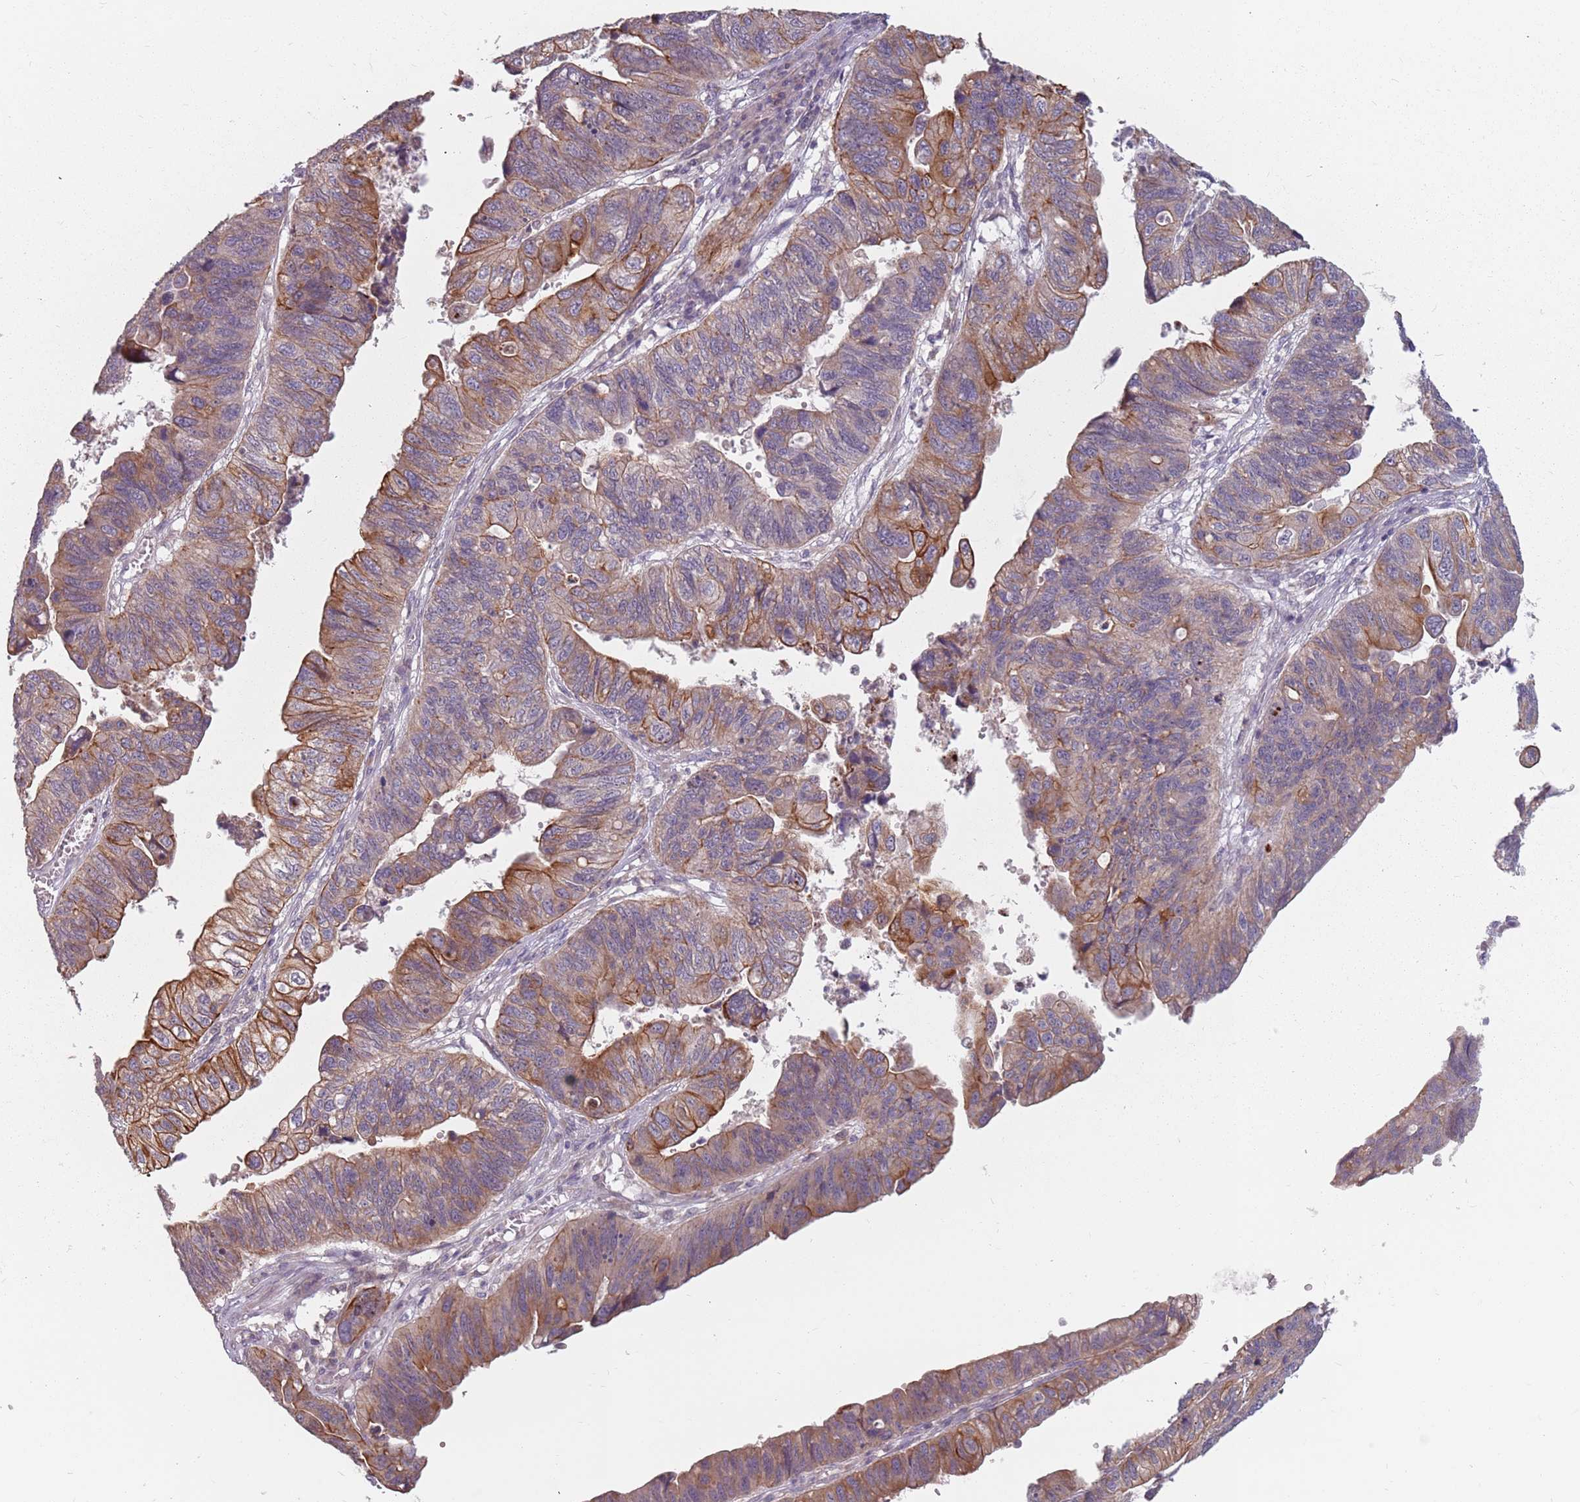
{"staining": {"intensity": "moderate", "quantity": "25%-75%", "location": "cytoplasmic/membranous"}, "tissue": "stomach cancer", "cell_type": "Tumor cells", "image_type": "cancer", "snomed": [{"axis": "morphology", "description": "Adenocarcinoma, NOS"}, {"axis": "topography", "description": "Stomach"}], "caption": "Approximately 25%-75% of tumor cells in stomach cancer (adenocarcinoma) show moderate cytoplasmic/membranous protein staining as visualized by brown immunohistochemical staining.", "gene": "ADAL", "patient": {"sex": "male", "age": 59}}